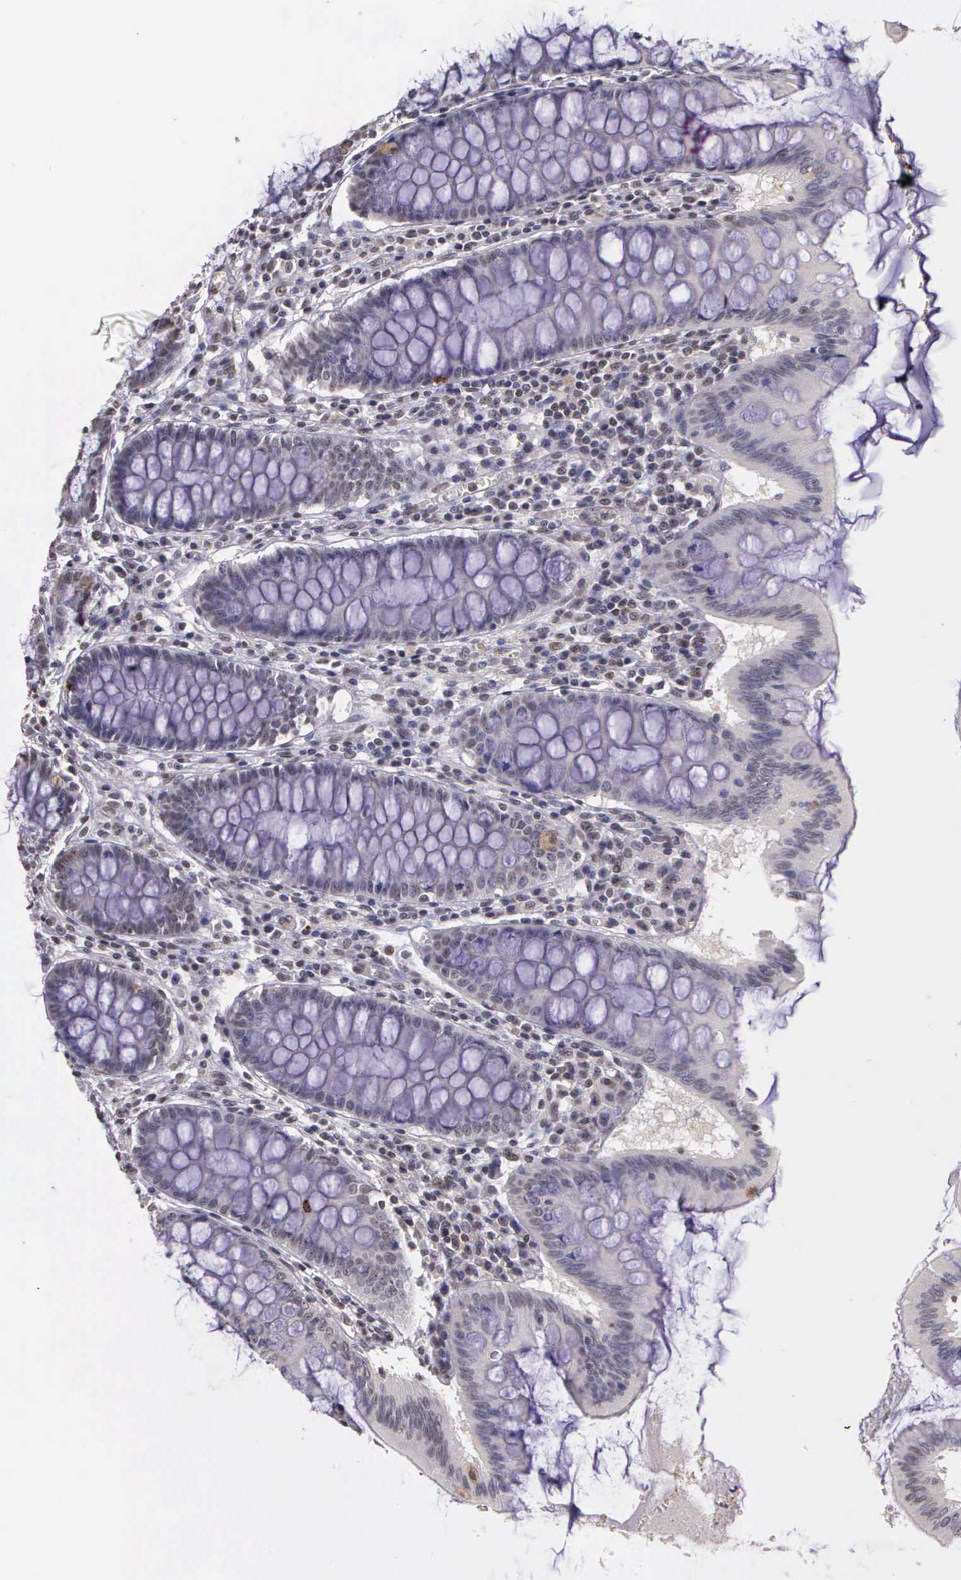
{"staining": {"intensity": "moderate", "quantity": ">75%", "location": "nuclear"}, "tissue": "colon", "cell_type": "Endothelial cells", "image_type": "normal", "snomed": [{"axis": "morphology", "description": "Normal tissue, NOS"}, {"axis": "topography", "description": "Colon"}], "caption": "The image demonstrates immunohistochemical staining of benign colon. There is moderate nuclear positivity is seen in approximately >75% of endothelial cells. The protein of interest is stained brown, and the nuclei are stained in blue (DAB (3,3'-diaminobenzidine) IHC with brightfield microscopy, high magnification).", "gene": "ARMCX5", "patient": {"sex": "male", "age": 62}}